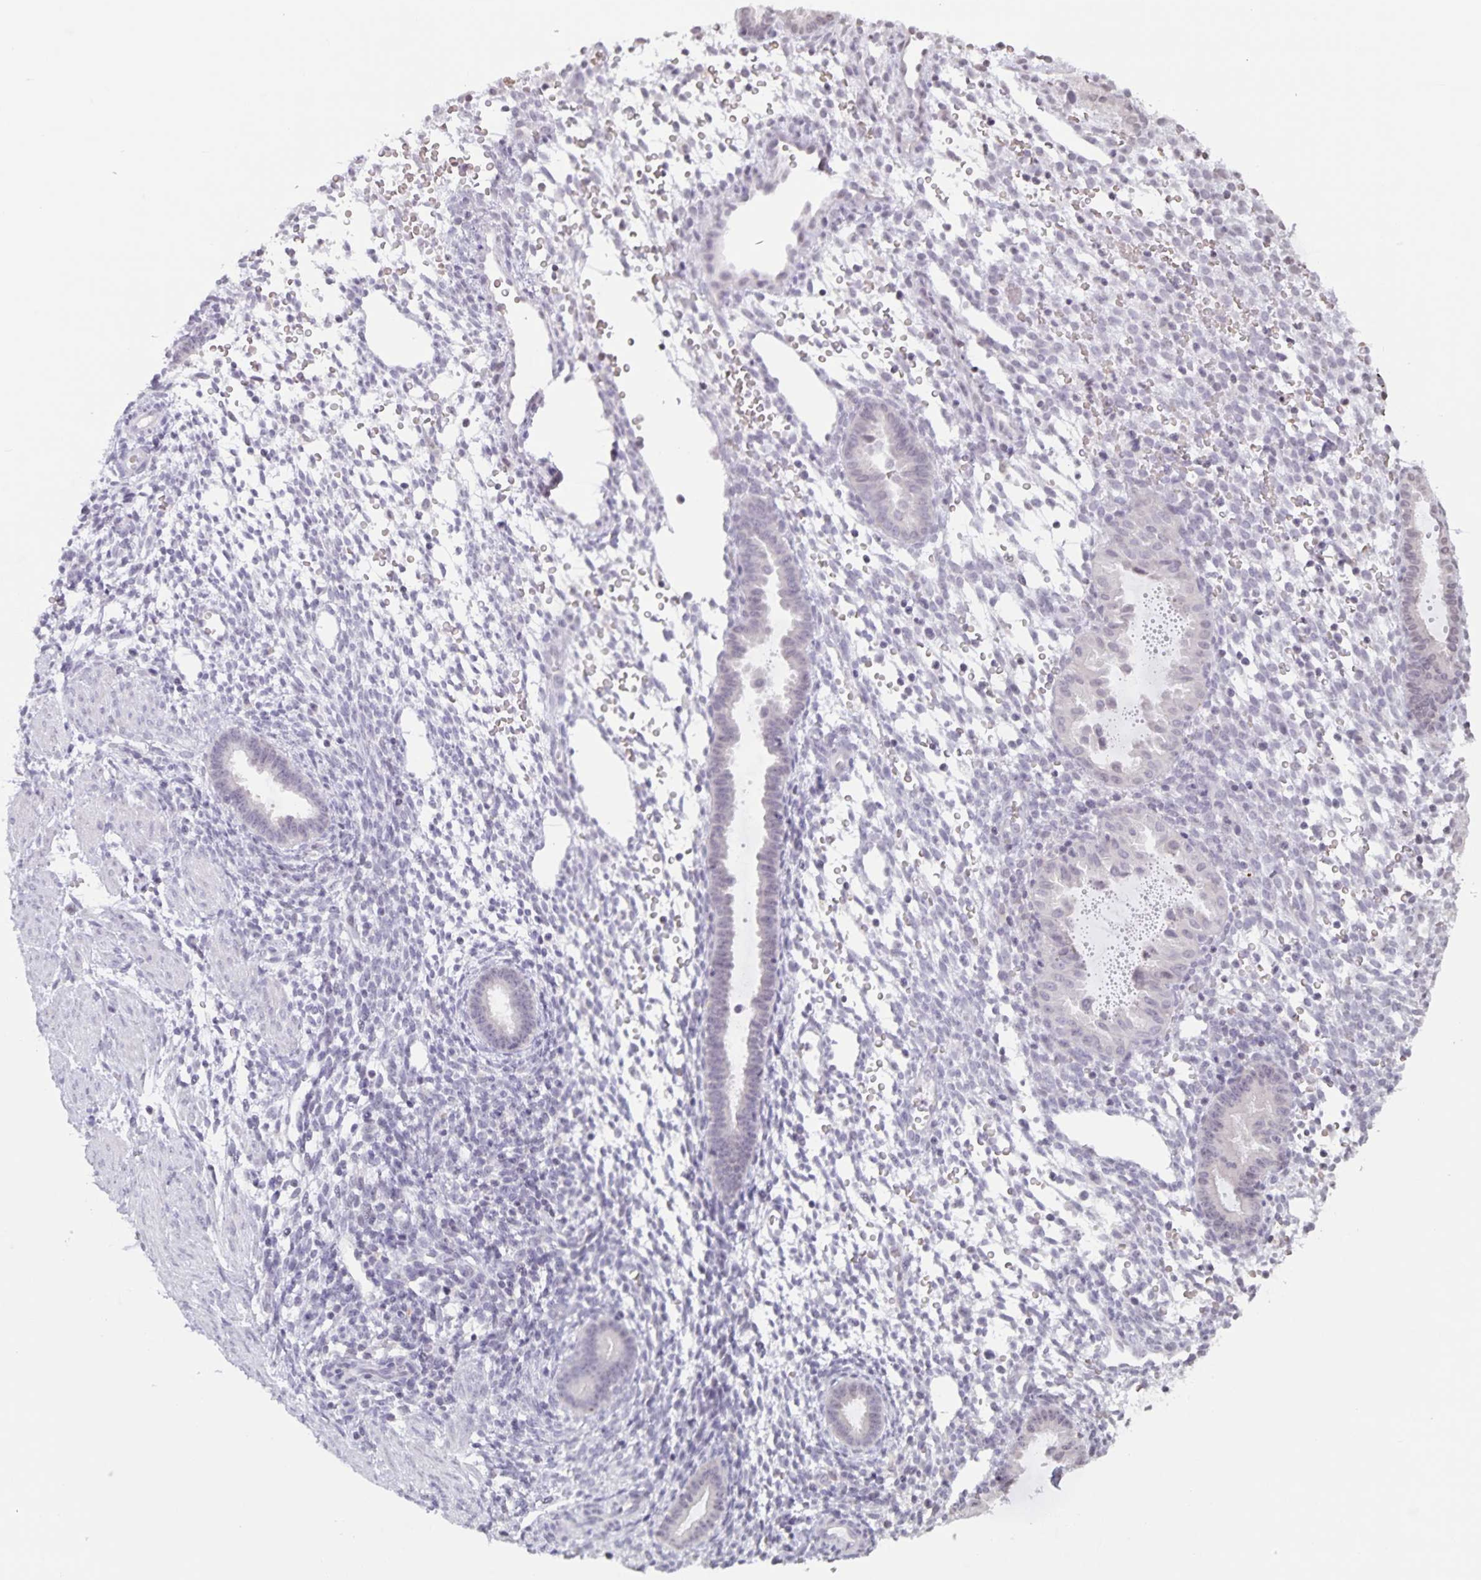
{"staining": {"intensity": "negative", "quantity": "none", "location": "none"}, "tissue": "endometrium", "cell_type": "Cells in endometrial stroma", "image_type": "normal", "snomed": [{"axis": "morphology", "description": "Normal tissue, NOS"}, {"axis": "topography", "description": "Endometrium"}], "caption": "DAB (3,3'-diaminobenzidine) immunohistochemical staining of normal human endometrium reveals no significant expression in cells in endometrial stroma. (DAB IHC, high magnification).", "gene": "AQP4", "patient": {"sex": "female", "age": 36}}